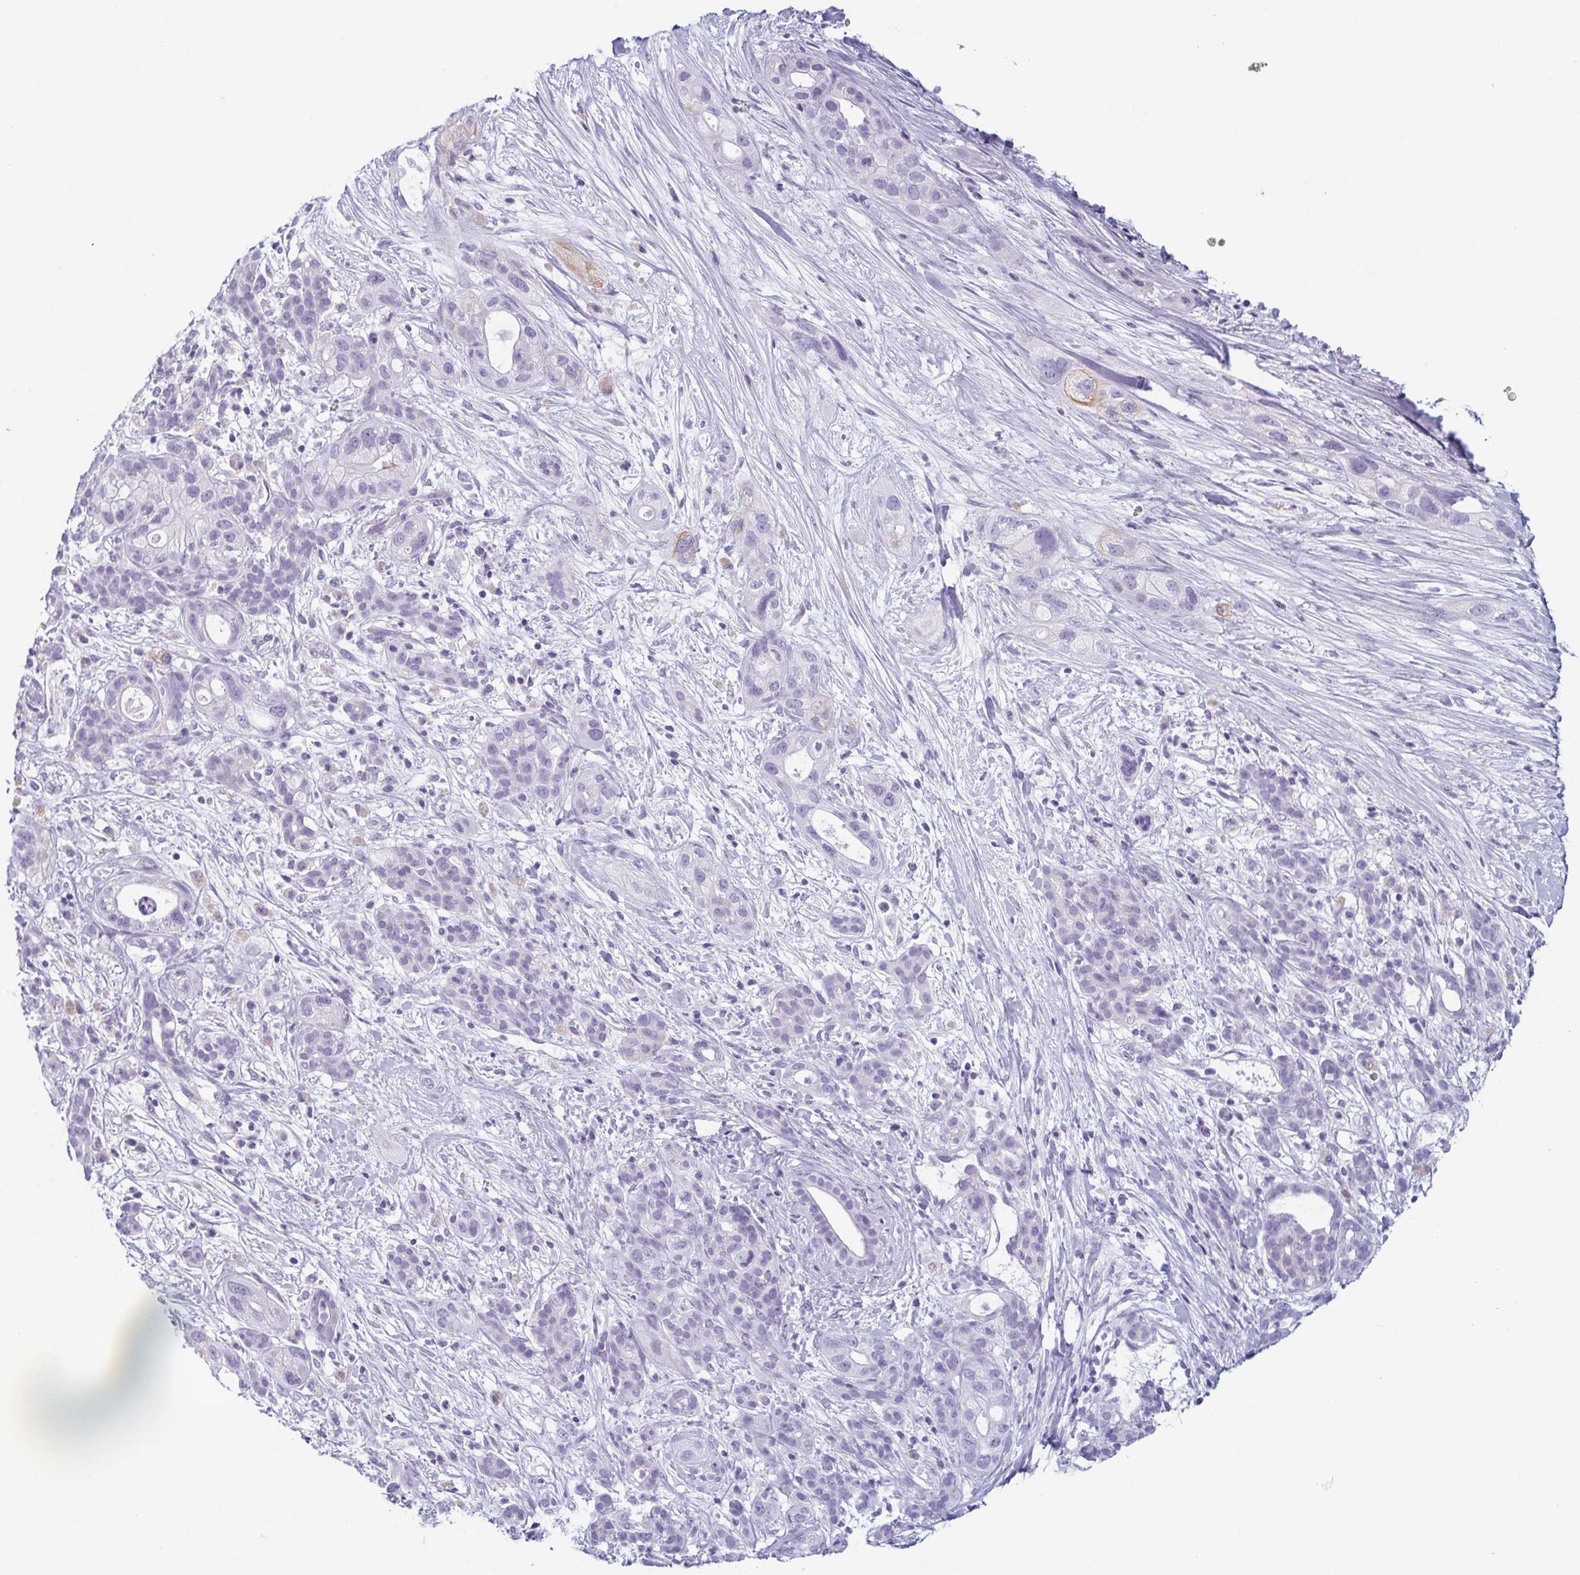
{"staining": {"intensity": "negative", "quantity": "none", "location": "none"}, "tissue": "pancreatic cancer", "cell_type": "Tumor cells", "image_type": "cancer", "snomed": [{"axis": "morphology", "description": "Adenocarcinoma, NOS"}, {"axis": "topography", "description": "Pancreas"}], "caption": "Immunohistochemical staining of human adenocarcinoma (pancreatic) demonstrates no significant staining in tumor cells.", "gene": "KRT78", "patient": {"sex": "male", "age": 44}}